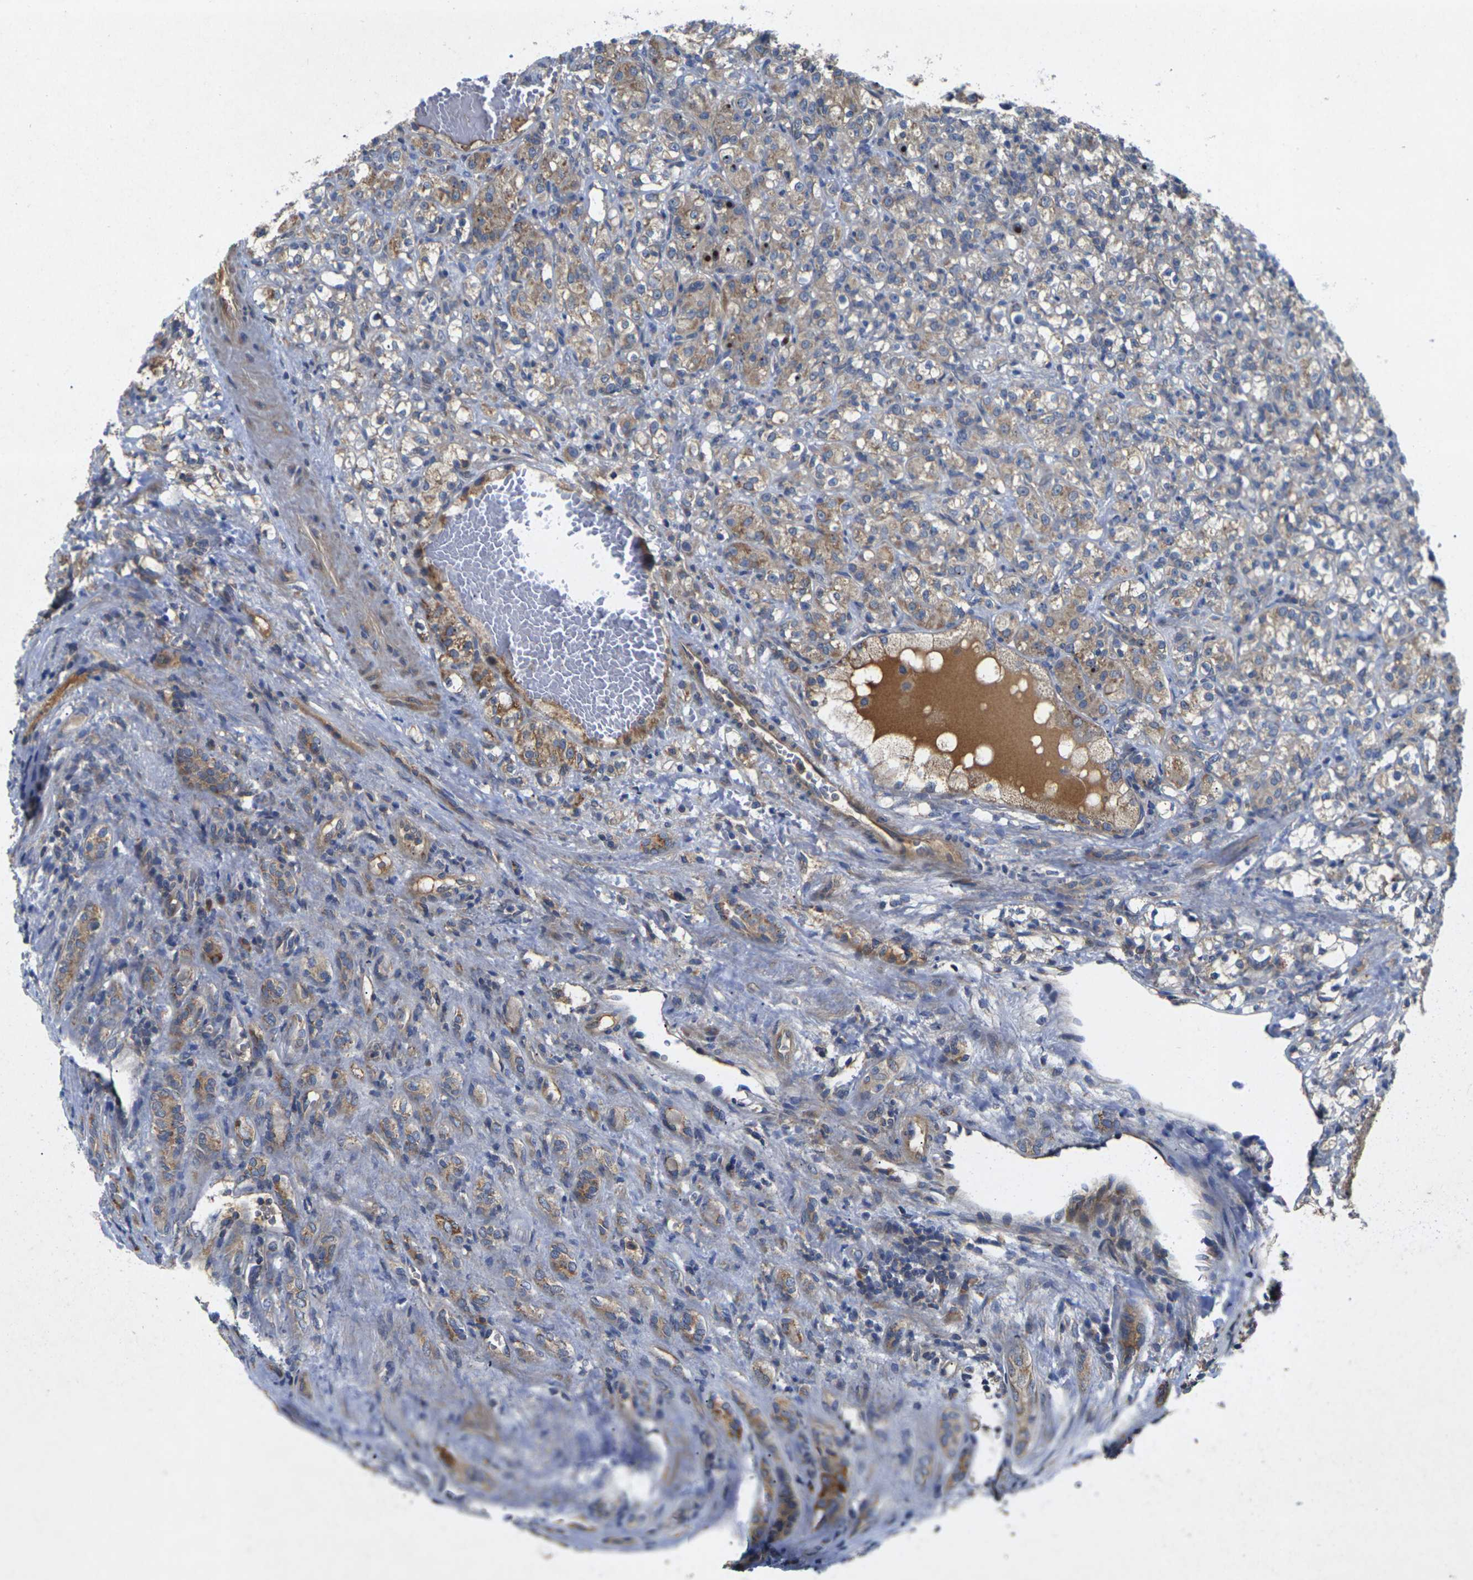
{"staining": {"intensity": "moderate", "quantity": "25%-75%", "location": "cytoplasmic/membranous"}, "tissue": "renal cancer", "cell_type": "Tumor cells", "image_type": "cancer", "snomed": [{"axis": "morphology", "description": "Adenocarcinoma, NOS"}, {"axis": "topography", "description": "Kidney"}], "caption": "Renal cancer stained with a protein marker displays moderate staining in tumor cells.", "gene": "KIF1B", "patient": {"sex": "male", "age": 61}}